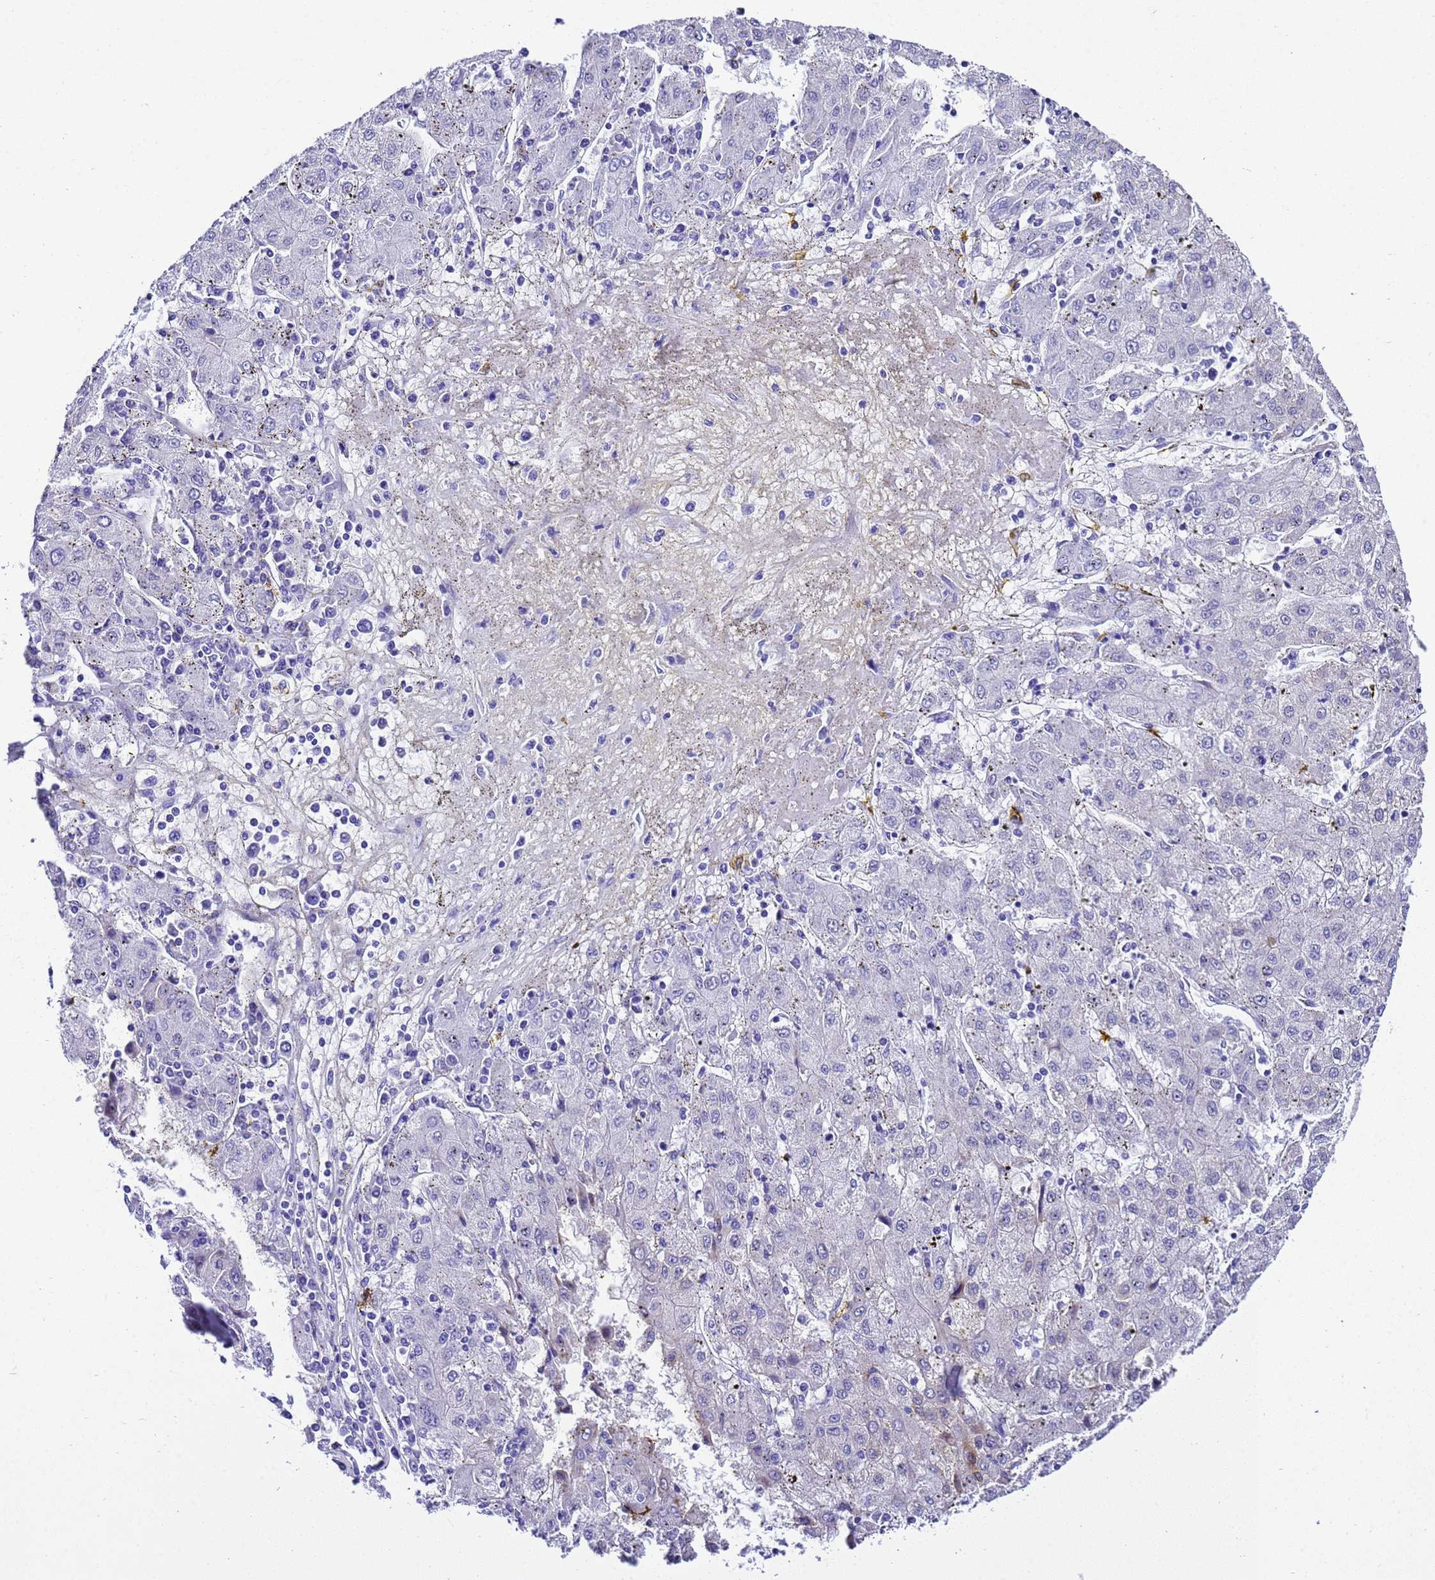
{"staining": {"intensity": "negative", "quantity": "none", "location": "none"}, "tissue": "liver cancer", "cell_type": "Tumor cells", "image_type": "cancer", "snomed": [{"axis": "morphology", "description": "Carcinoma, Hepatocellular, NOS"}, {"axis": "topography", "description": "Liver"}], "caption": "Liver cancer was stained to show a protein in brown. There is no significant staining in tumor cells.", "gene": "UGT2B10", "patient": {"sex": "male", "age": 72}}